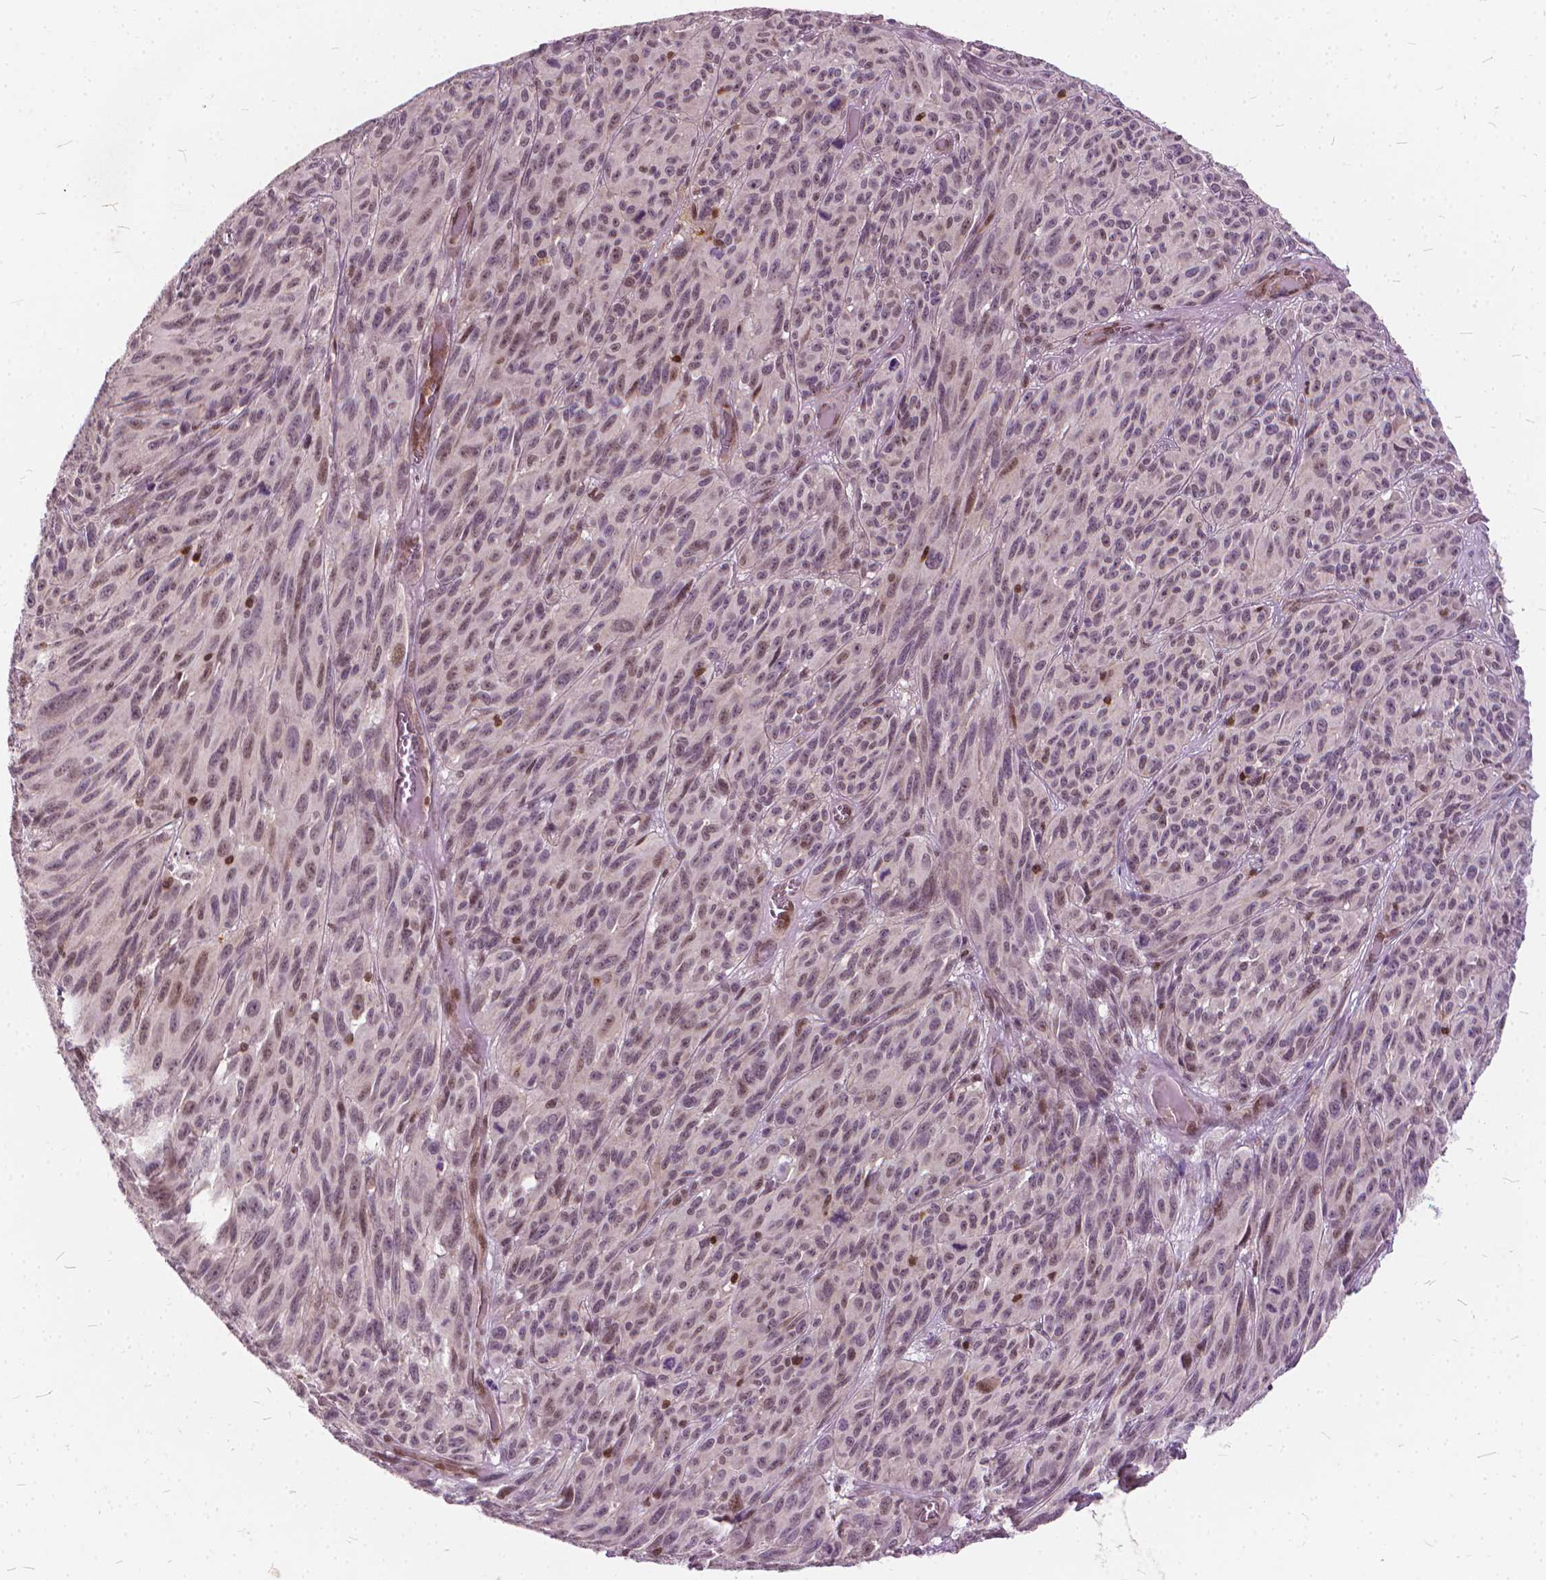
{"staining": {"intensity": "weak", "quantity": "<25%", "location": "nuclear"}, "tissue": "melanoma", "cell_type": "Tumor cells", "image_type": "cancer", "snomed": [{"axis": "morphology", "description": "Malignant melanoma, NOS"}, {"axis": "topography", "description": "Vulva, labia, clitoris and Bartholin´s gland, NO"}], "caption": "Immunohistochemical staining of melanoma shows no significant staining in tumor cells.", "gene": "STAT5B", "patient": {"sex": "female", "age": 75}}